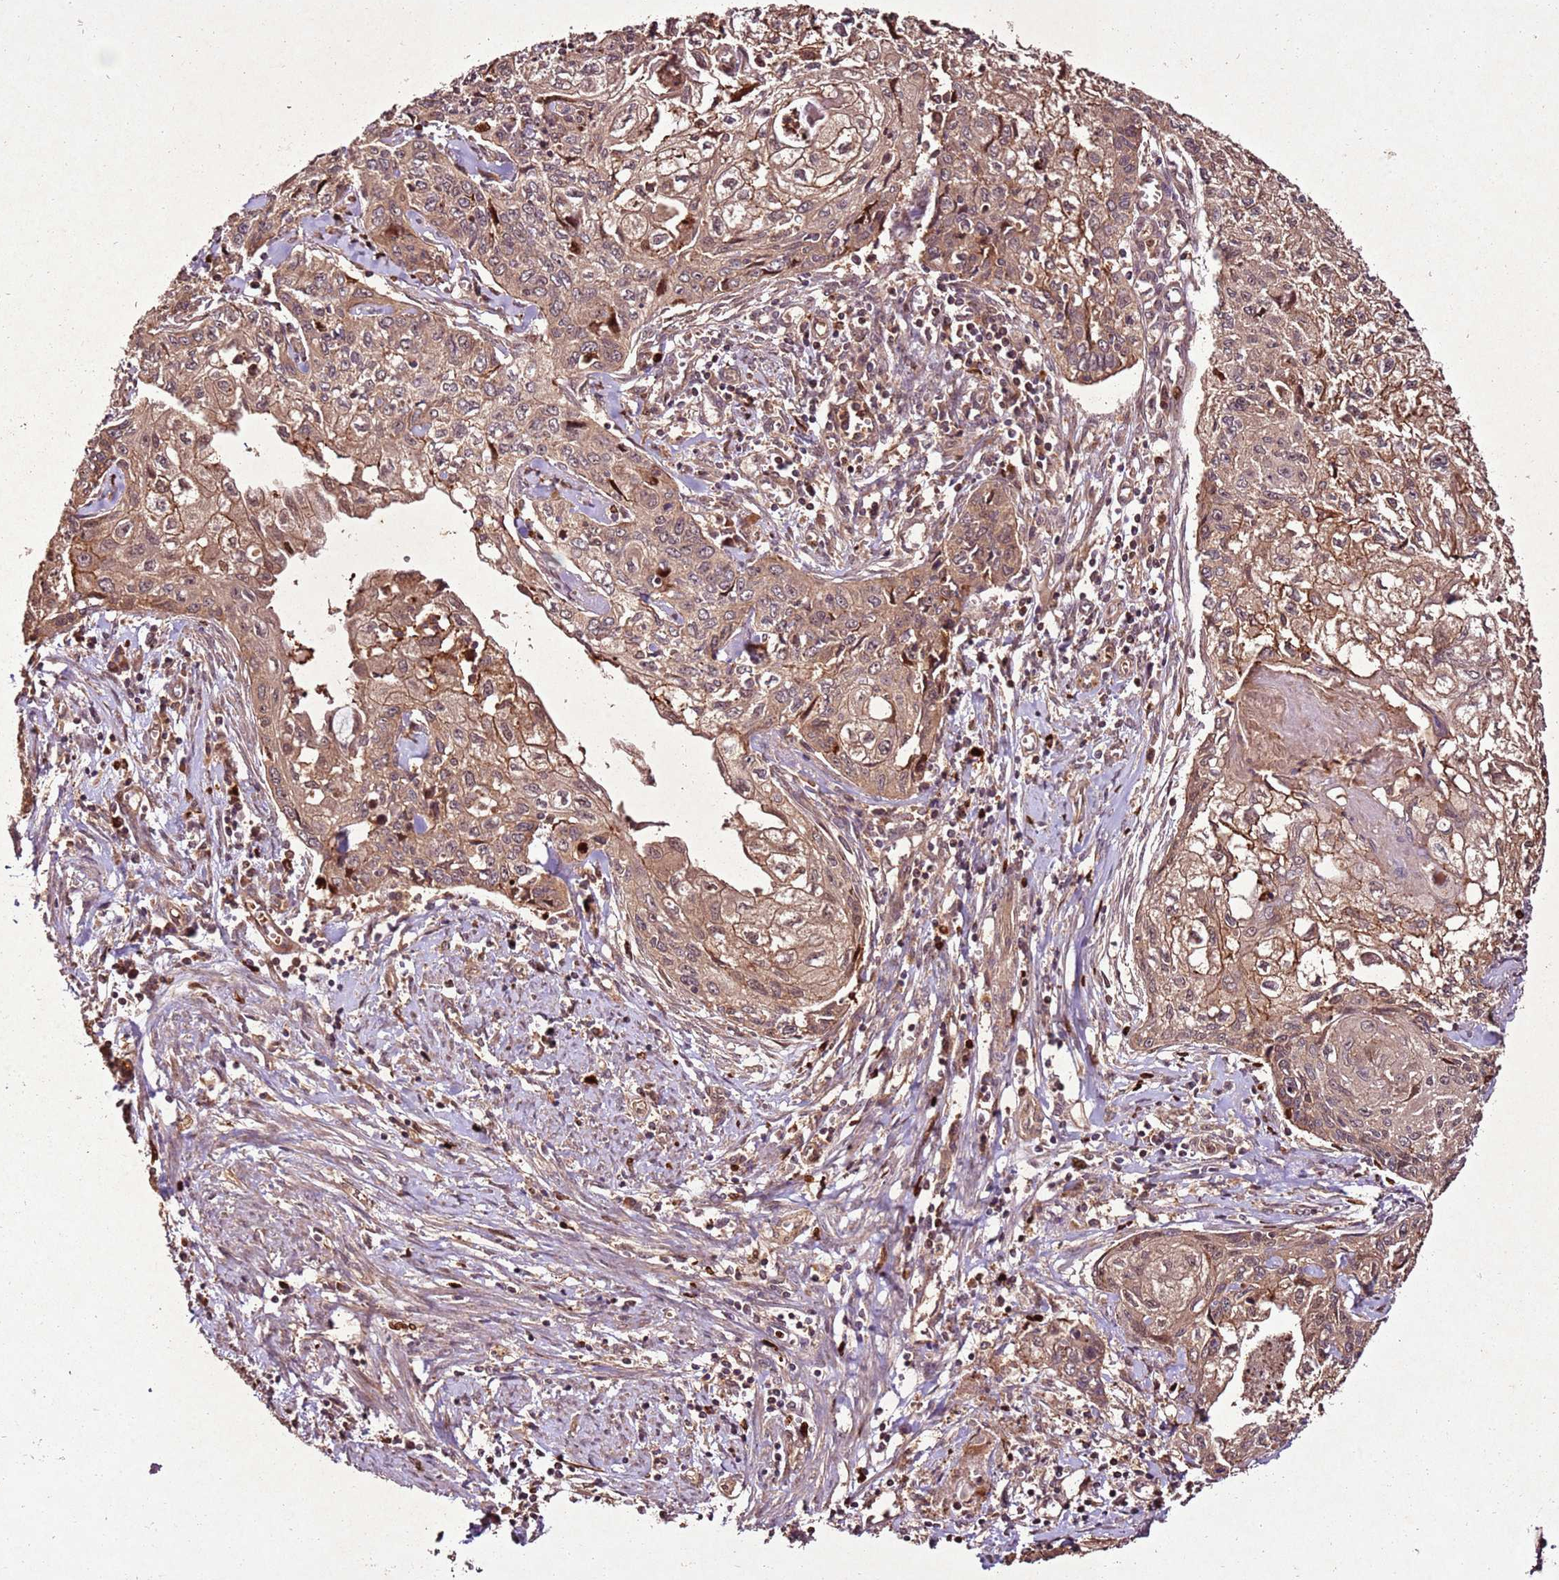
{"staining": {"intensity": "moderate", "quantity": ">75%", "location": "cytoplasmic/membranous,nuclear"}, "tissue": "cervical cancer", "cell_type": "Tumor cells", "image_type": "cancer", "snomed": [{"axis": "morphology", "description": "Squamous cell carcinoma, NOS"}, {"axis": "topography", "description": "Cervix"}], "caption": "High-power microscopy captured an immunohistochemistry micrograph of cervical cancer (squamous cell carcinoma), revealing moderate cytoplasmic/membranous and nuclear staining in about >75% of tumor cells. (Stains: DAB in brown, nuclei in blue, Microscopy: brightfield microscopy at high magnification).", "gene": "PTMA", "patient": {"sex": "female", "age": 67}}